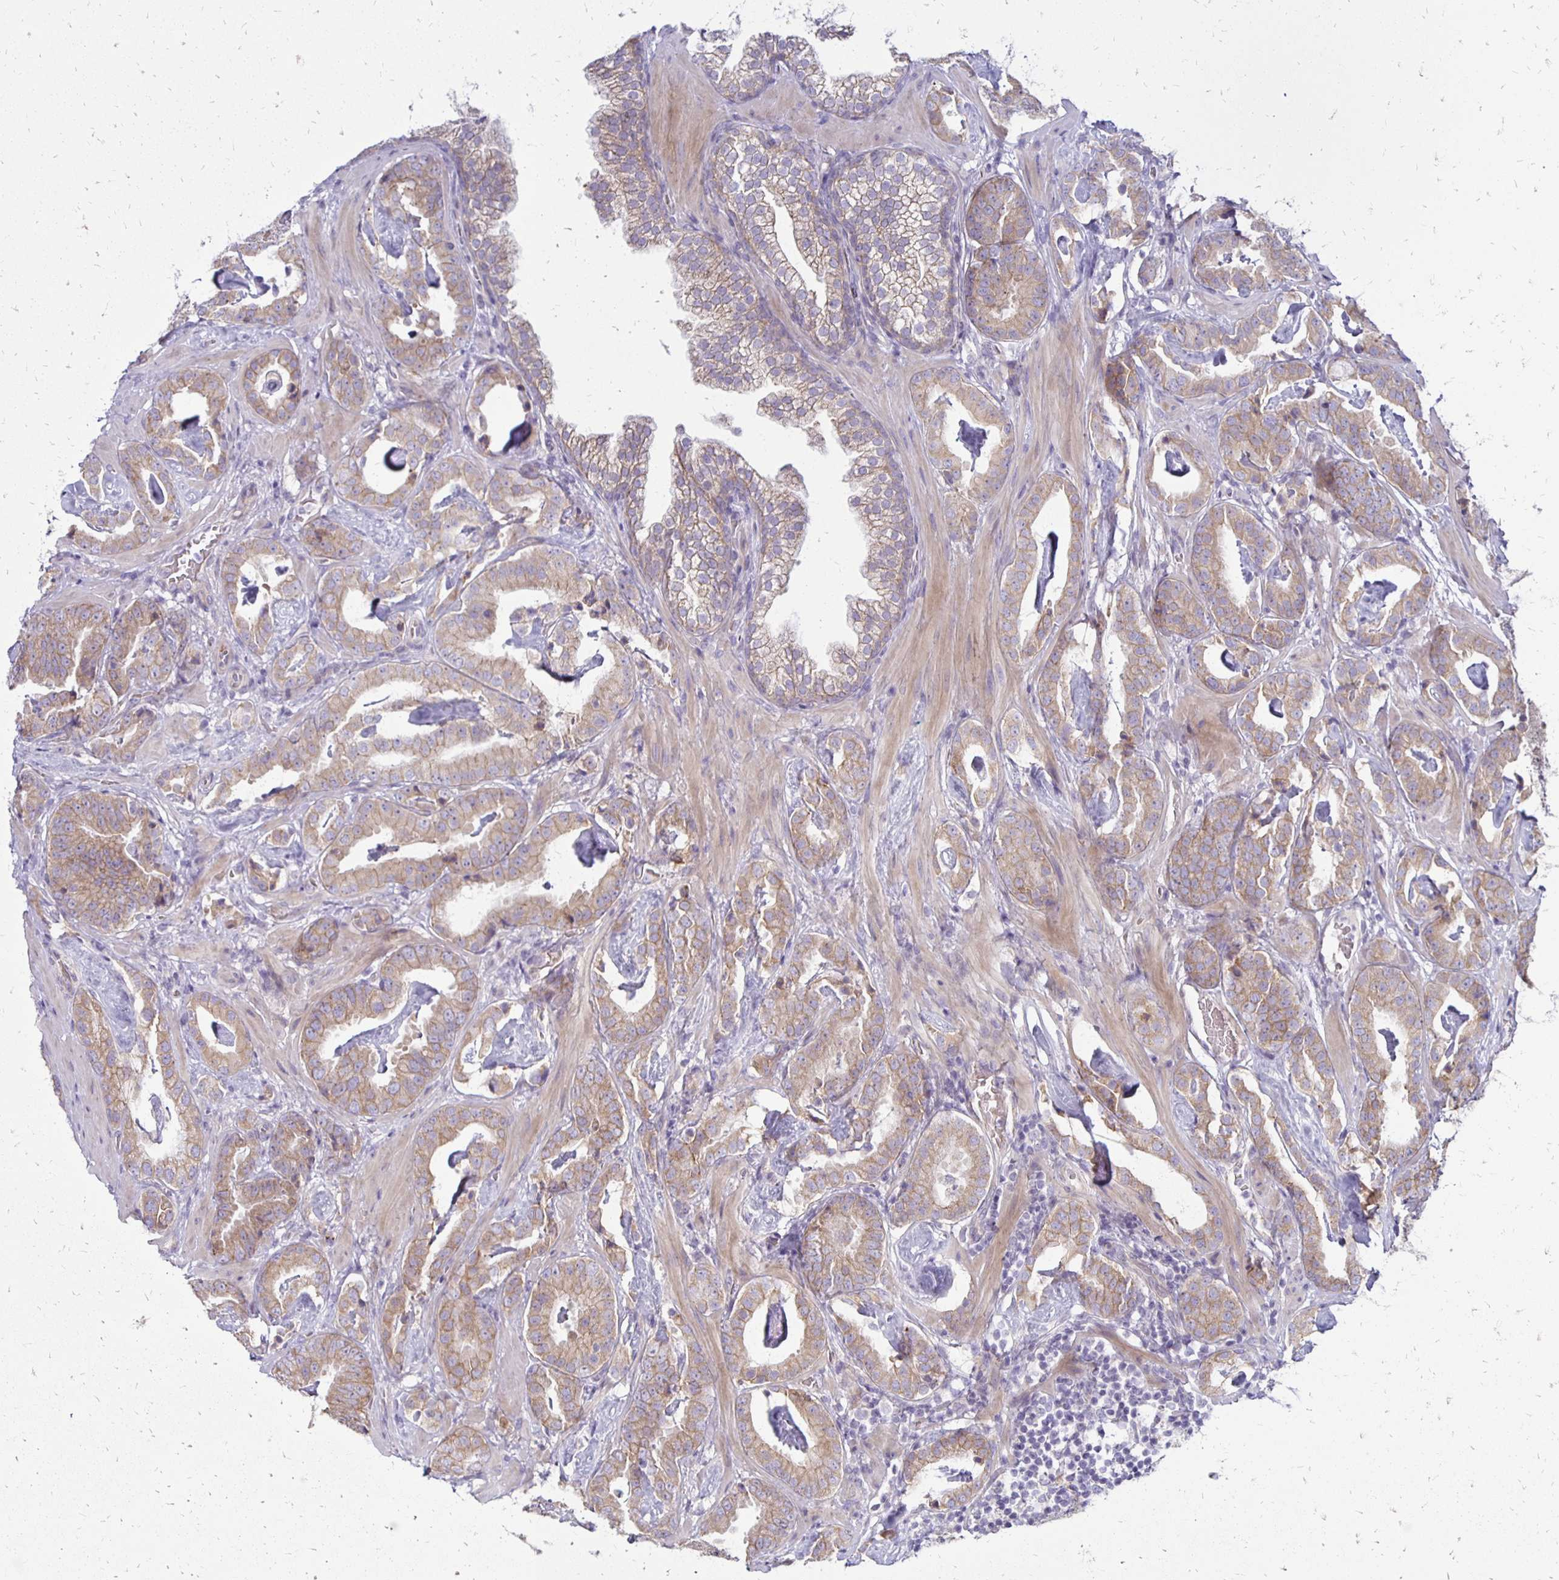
{"staining": {"intensity": "weak", "quantity": ">75%", "location": "cytoplasmic/membranous"}, "tissue": "prostate cancer", "cell_type": "Tumor cells", "image_type": "cancer", "snomed": [{"axis": "morphology", "description": "Adenocarcinoma, Low grade"}, {"axis": "topography", "description": "Prostate"}], "caption": "Prostate low-grade adenocarcinoma was stained to show a protein in brown. There is low levels of weak cytoplasmic/membranous positivity in approximately >75% of tumor cells.", "gene": "KATNBL1", "patient": {"sex": "male", "age": 62}}